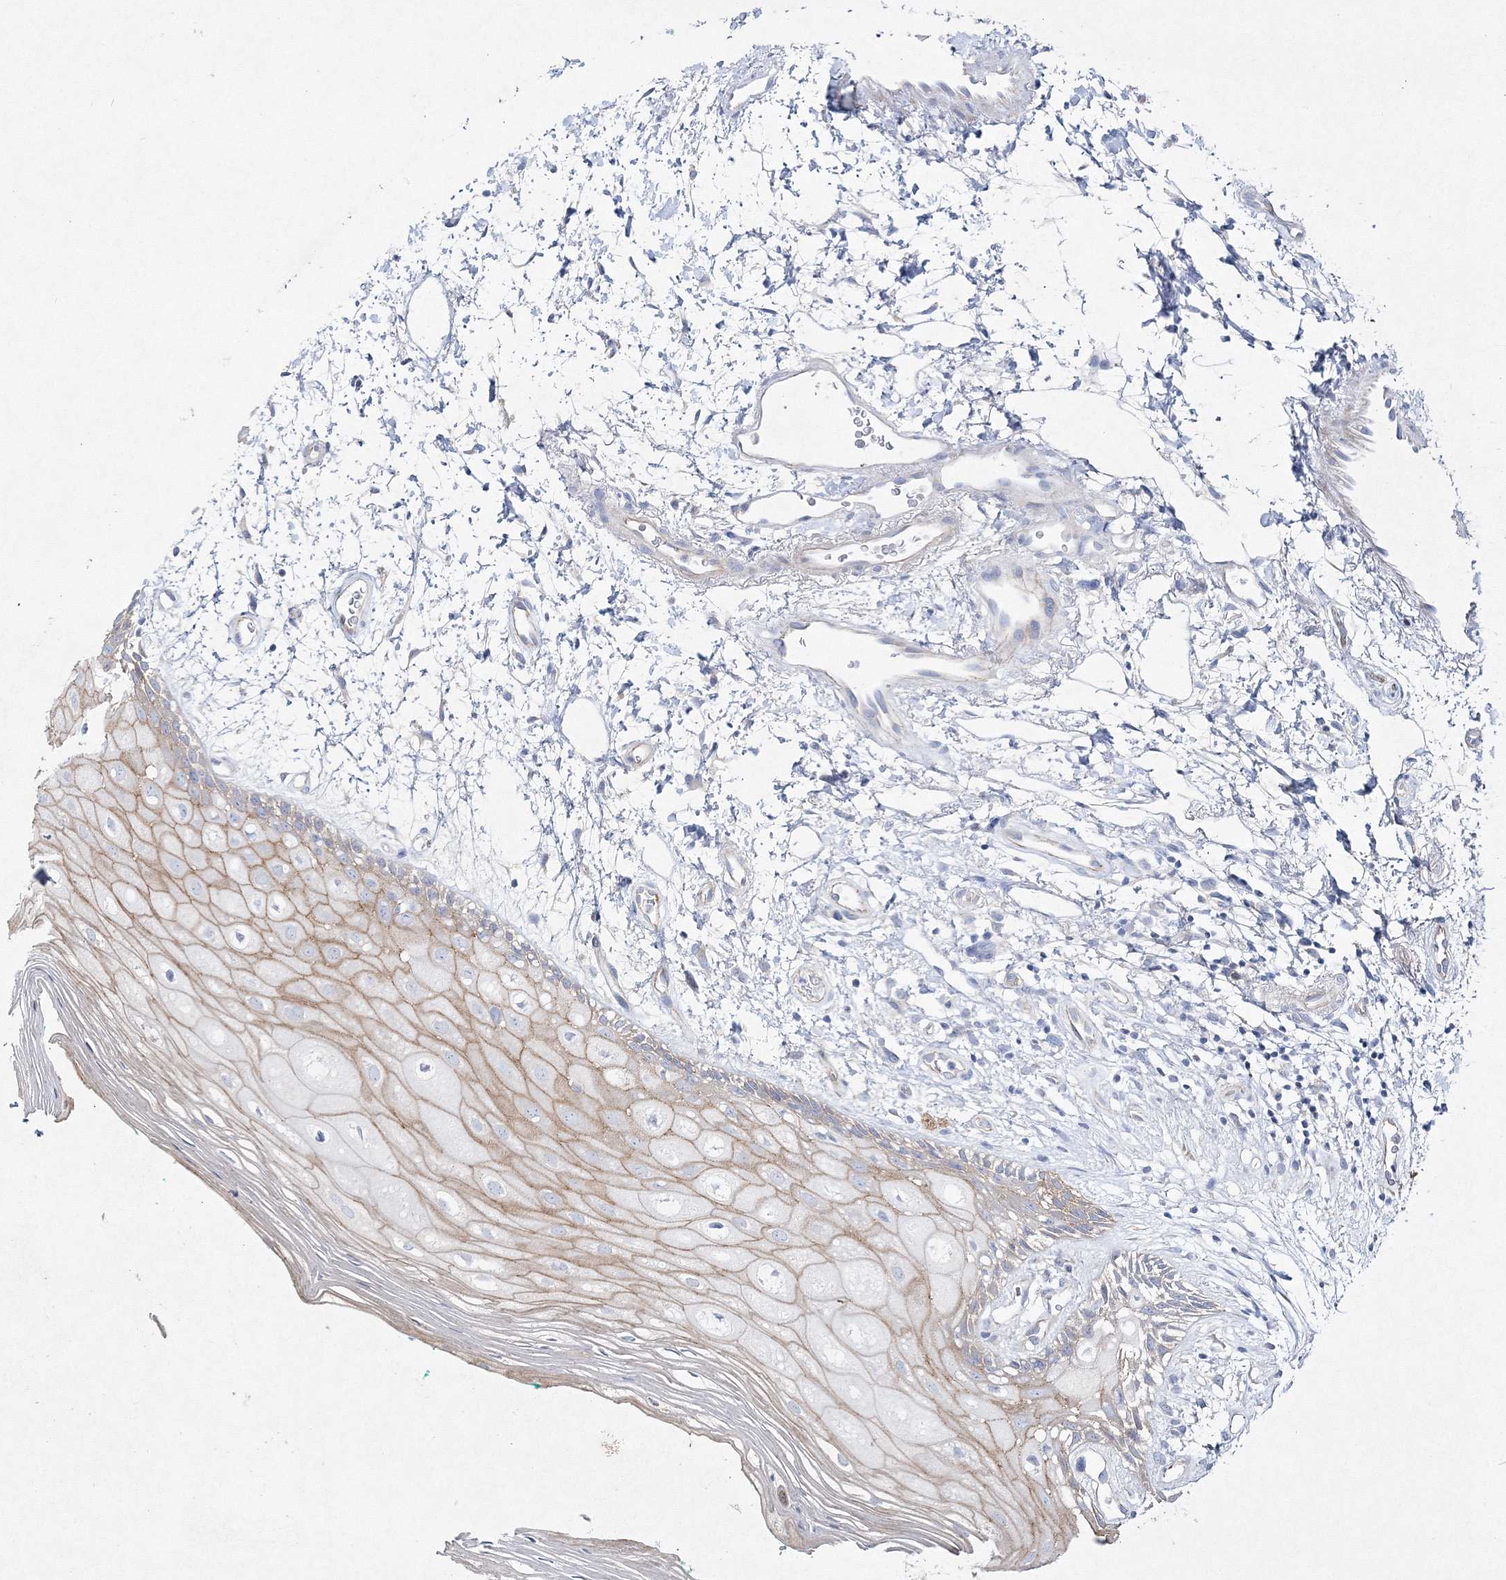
{"staining": {"intensity": "weak", "quantity": ">75%", "location": "cytoplasmic/membranous"}, "tissue": "oral mucosa", "cell_type": "Squamous epithelial cells", "image_type": "normal", "snomed": [{"axis": "morphology", "description": "Normal tissue, NOS"}, {"axis": "topography", "description": "Skeletal muscle"}, {"axis": "topography", "description": "Oral tissue"}, {"axis": "topography", "description": "Peripheral nerve tissue"}], "caption": "Protein staining of unremarkable oral mucosa displays weak cytoplasmic/membranous positivity in approximately >75% of squamous epithelial cells. (Stains: DAB (3,3'-diaminobenzidine) in brown, nuclei in blue, Microscopy: brightfield microscopy at high magnification).", "gene": "NAA40", "patient": {"sex": "female", "age": 84}}